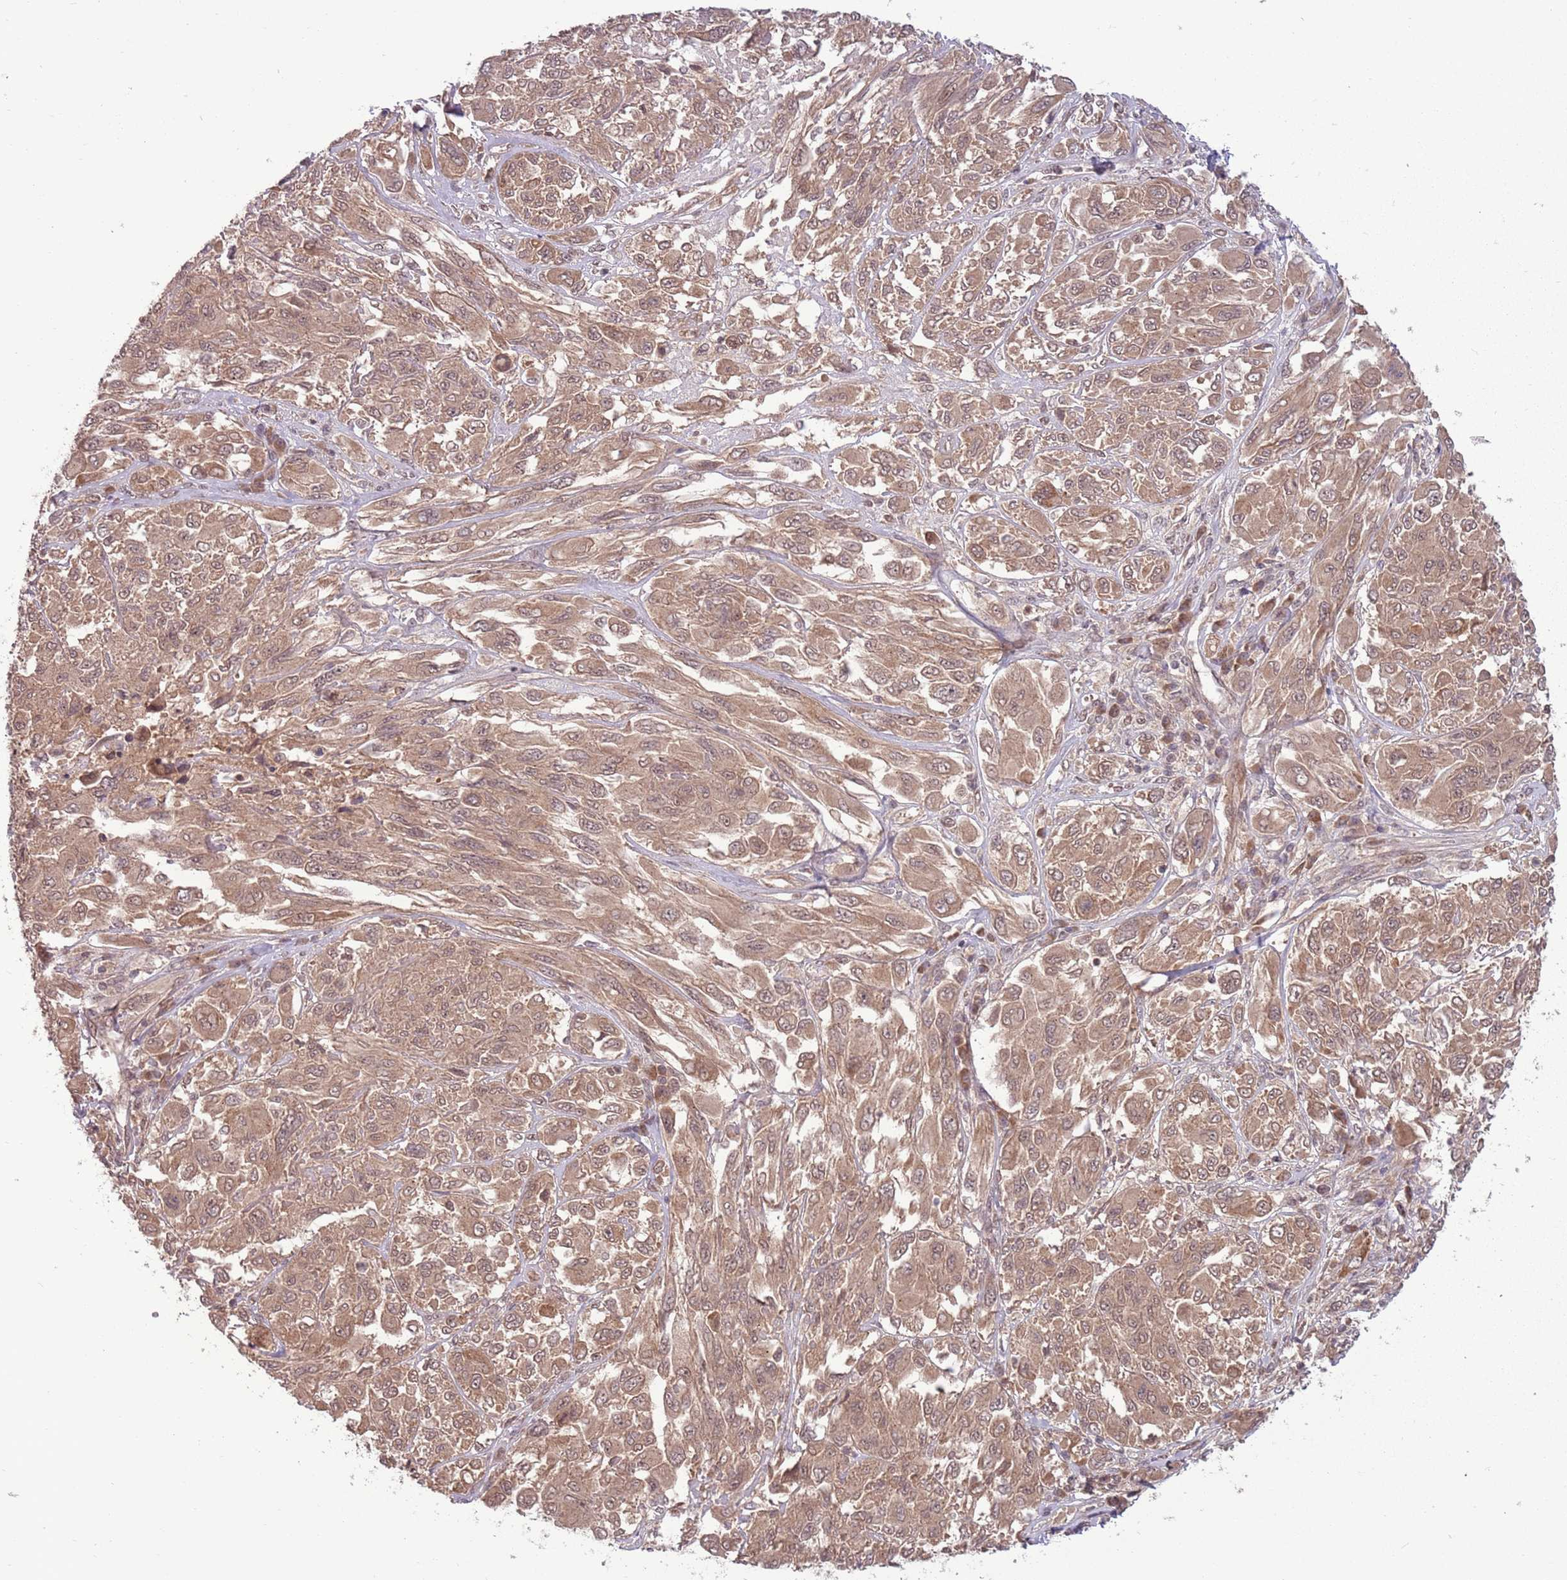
{"staining": {"intensity": "moderate", "quantity": ">75%", "location": "cytoplasmic/membranous"}, "tissue": "melanoma", "cell_type": "Tumor cells", "image_type": "cancer", "snomed": [{"axis": "morphology", "description": "Malignant melanoma, NOS"}, {"axis": "topography", "description": "Skin"}], "caption": "DAB immunohistochemical staining of malignant melanoma exhibits moderate cytoplasmic/membranous protein expression in about >75% of tumor cells. Using DAB (brown) and hematoxylin (blue) stains, captured at high magnification using brightfield microscopy.", "gene": "ADAMTS3", "patient": {"sex": "female", "age": 91}}